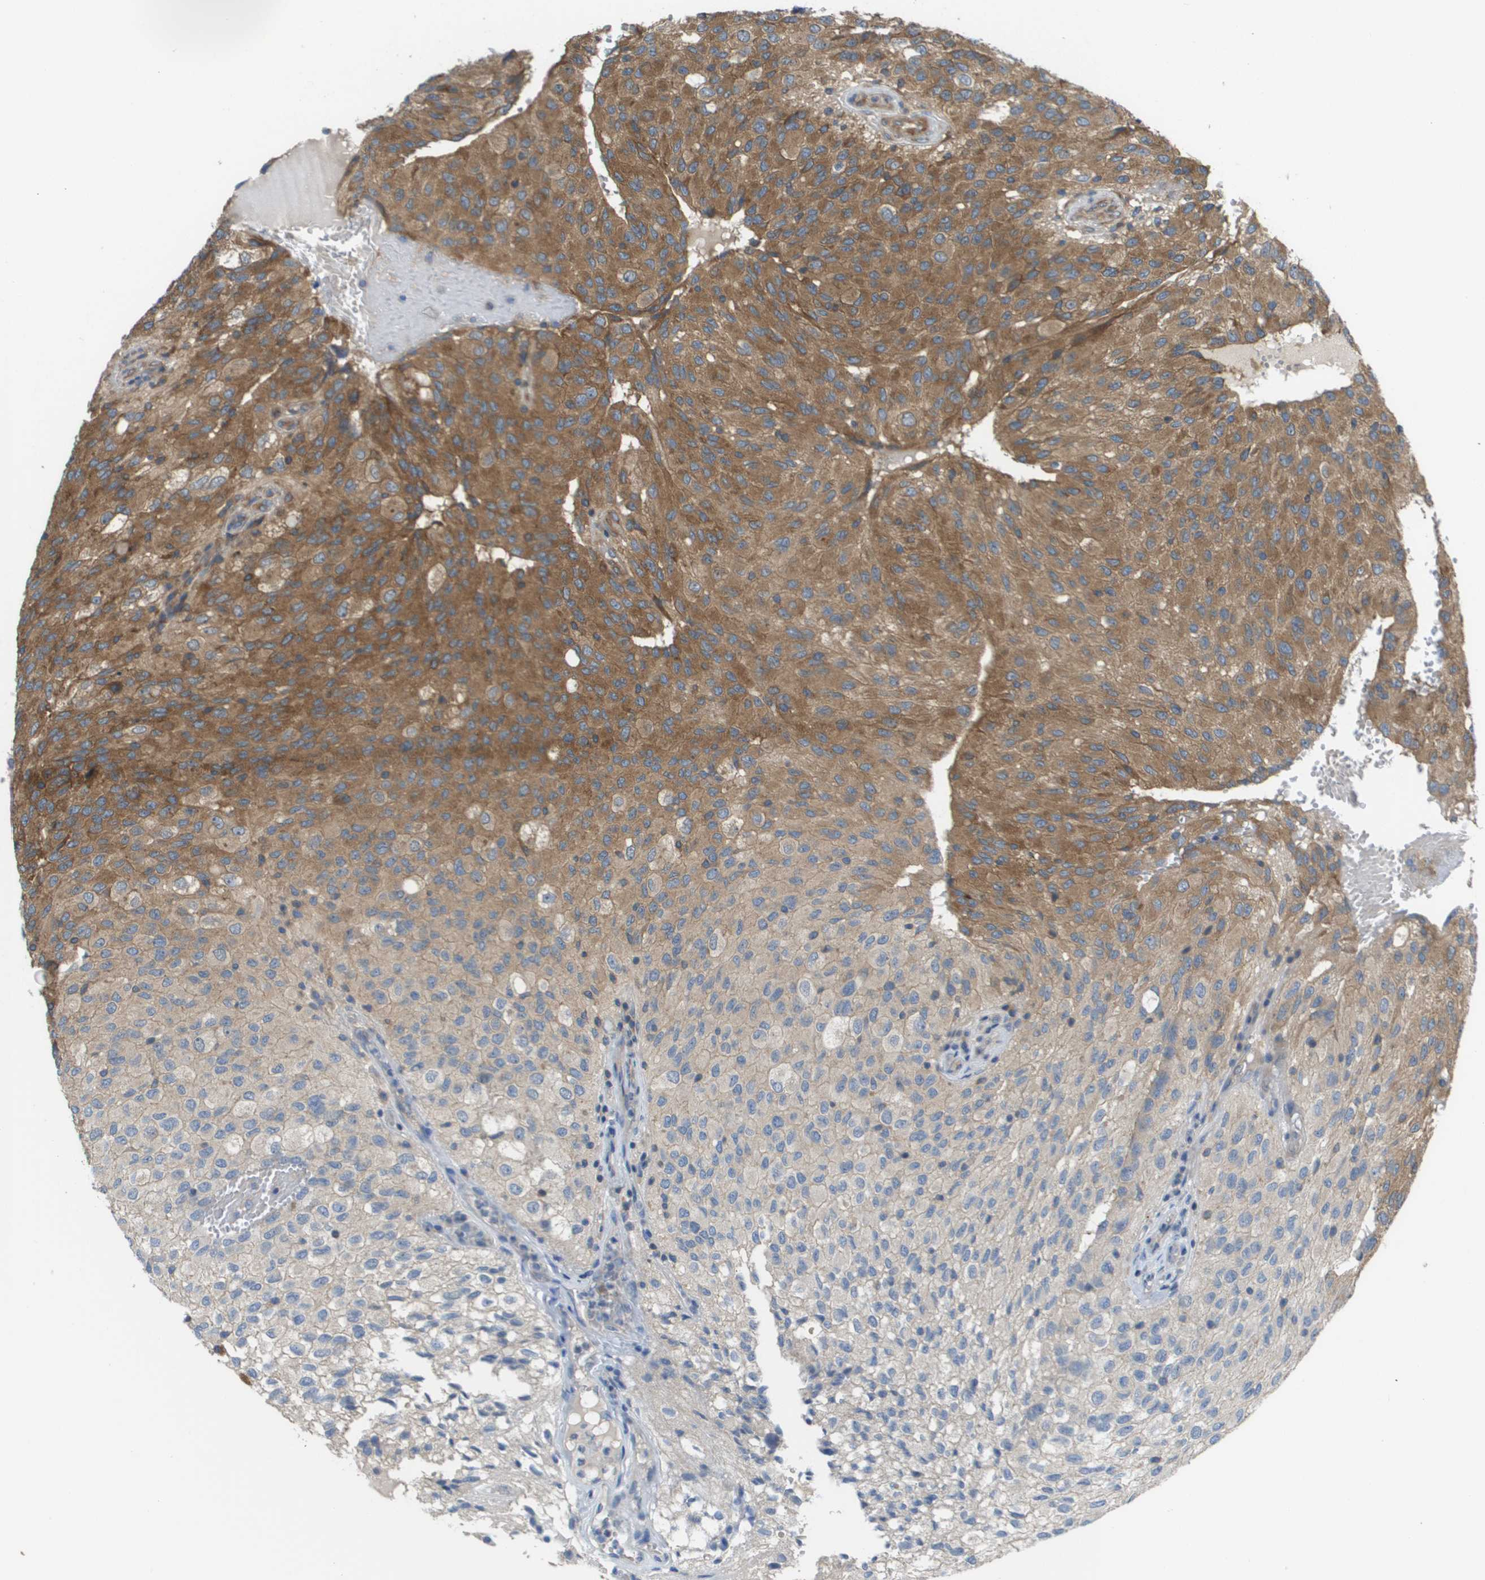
{"staining": {"intensity": "moderate", "quantity": "25%-75%", "location": "cytoplasmic/membranous"}, "tissue": "glioma", "cell_type": "Tumor cells", "image_type": "cancer", "snomed": [{"axis": "morphology", "description": "Glioma, malignant, High grade"}, {"axis": "topography", "description": "Brain"}], "caption": "Immunohistochemistry (DAB (3,3'-diaminobenzidine)) staining of glioma exhibits moderate cytoplasmic/membranous protein expression in about 25%-75% of tumor cells. (Brightfield microscopy of DAB IHC at high magnification).", "gene": "EIF4G2", "patient": {"sex": "male", "age": 32}}